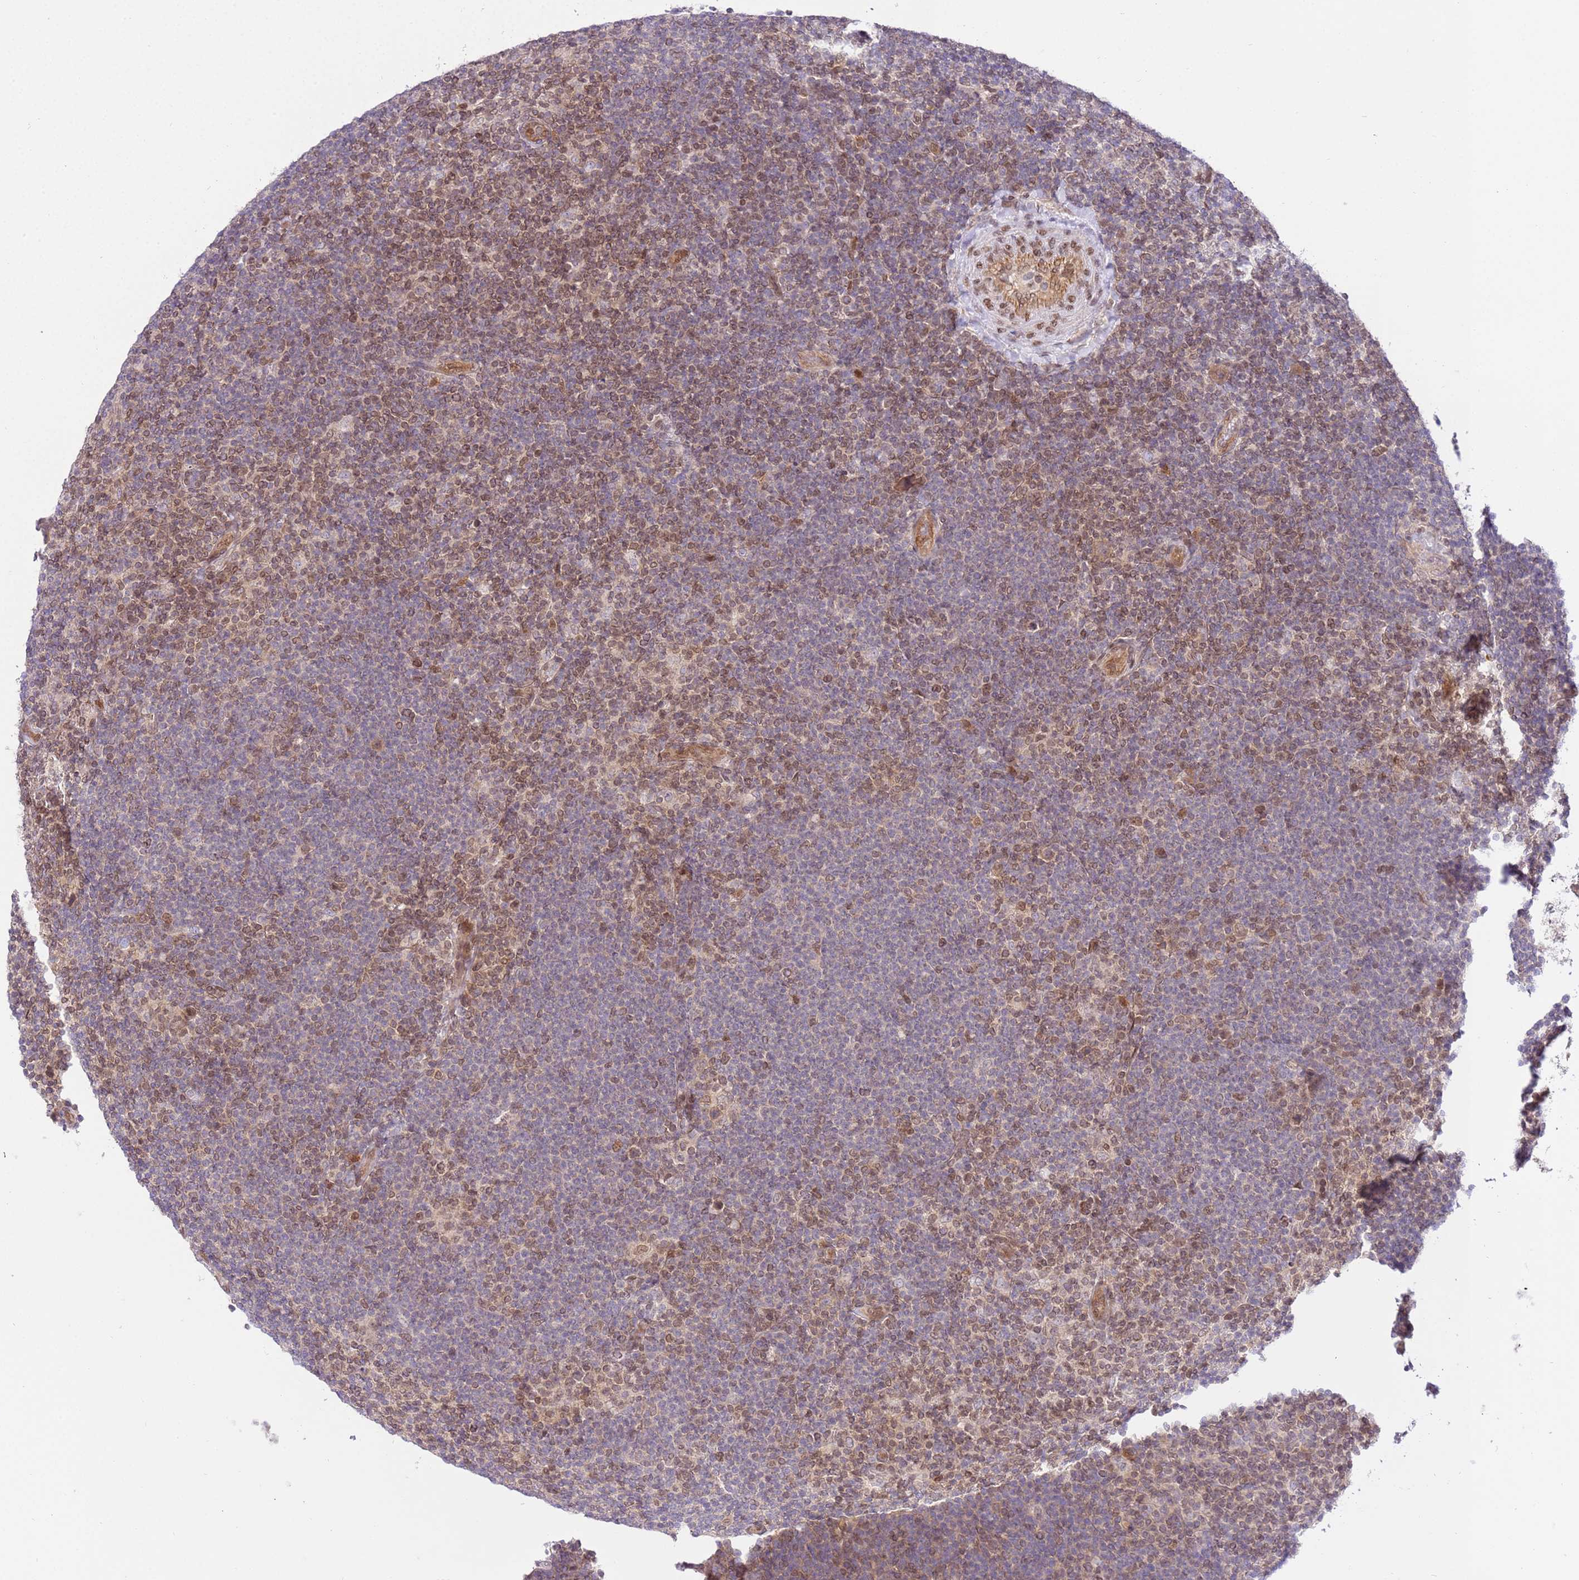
{"staining": {"intensity": "negative", "quantity": "none", "location": "none"}, "tissue": "lymphoma", "cell_type": "Tumor cells", "image_type": "cancer", "snomed": [{"axis": "morphology", "description": "Hodgkin's disease, NOS"}, {"axis": "topography", "description": "Lymph node"}], "caption": "This is a histopathology image of immunohistochemistry (IHC) staining of lymphoma, which shows no expression in tumor cells.", "gene": "TRIM37", "patient": {"sex": "female", "age": 57}}